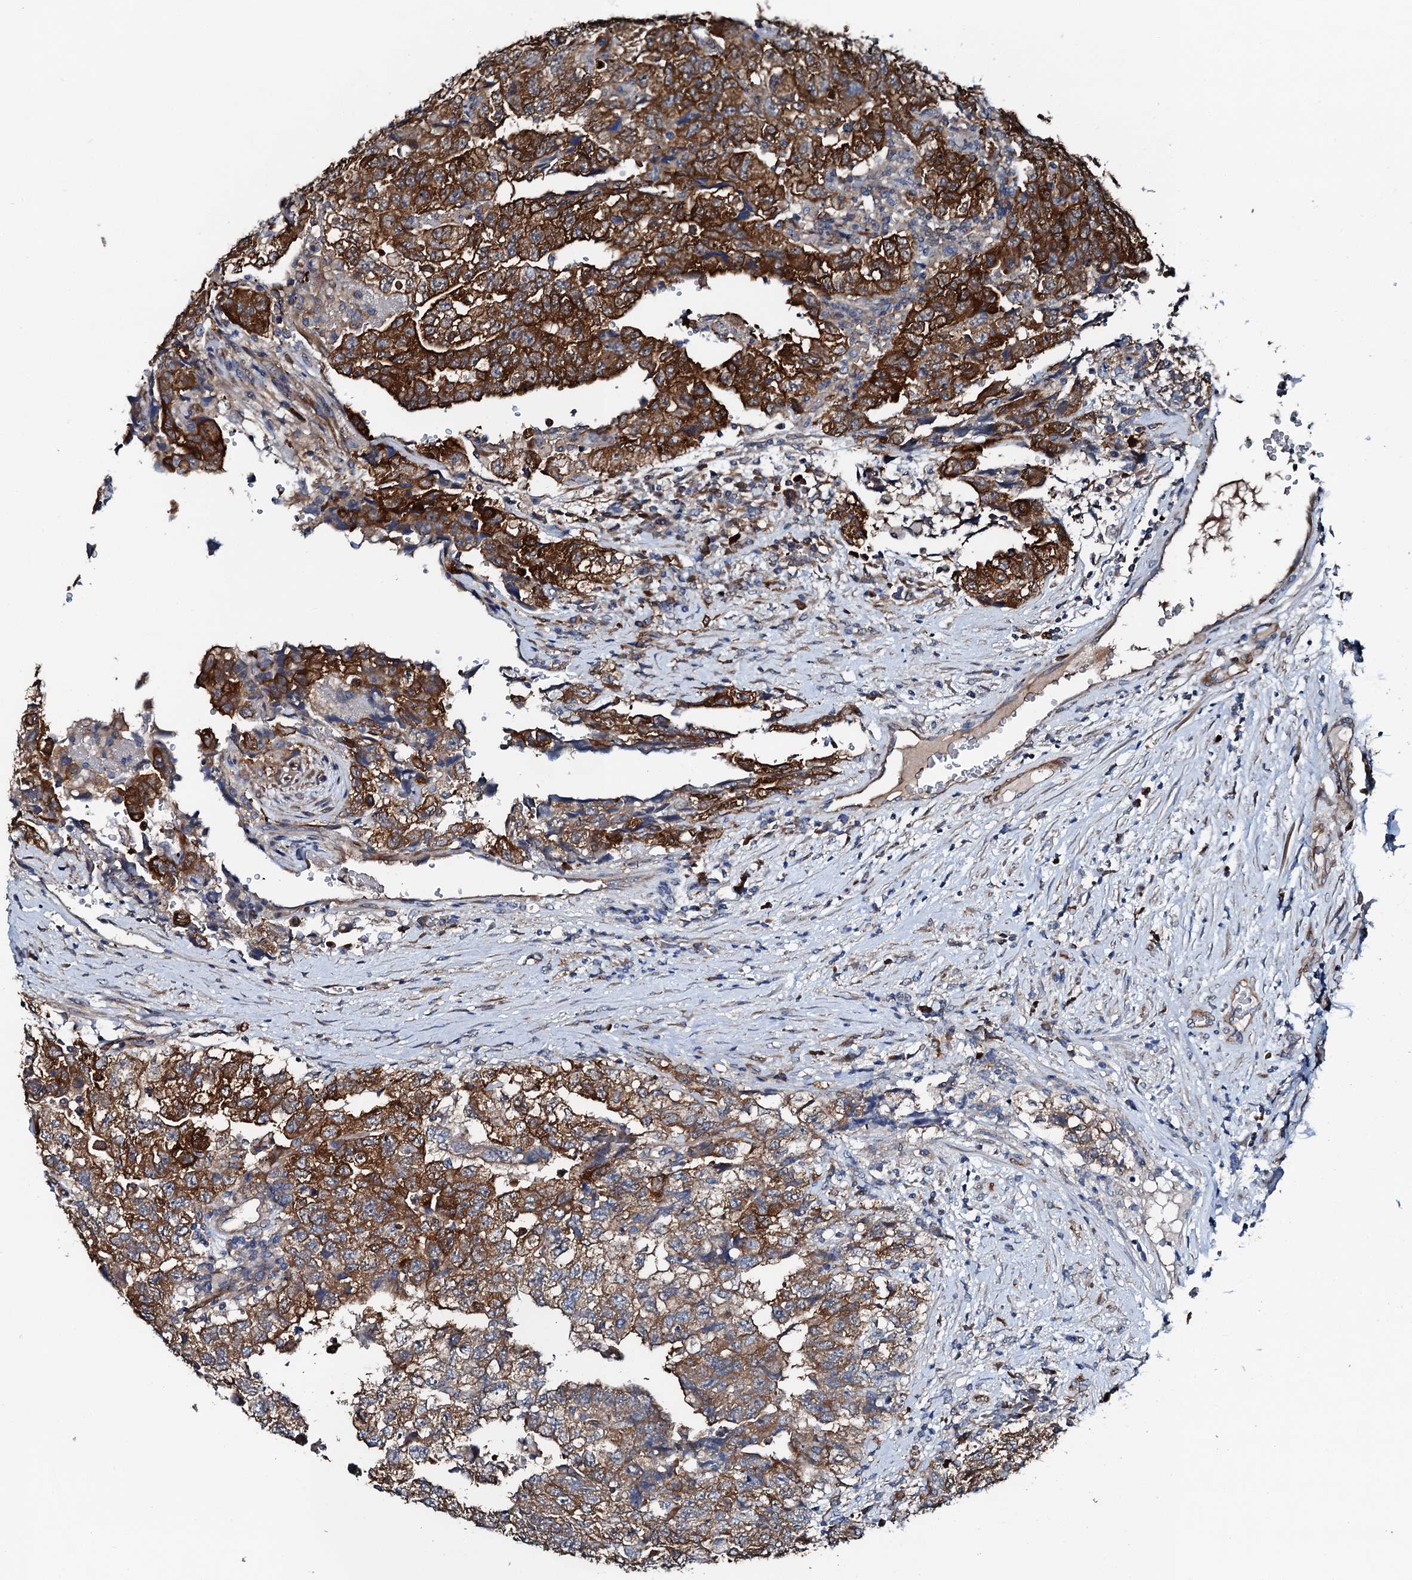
{"staining": {"intensity": "strong", "quantity": ">75%", "location": "cytoplasmic/membranous"}, "tissue": "testis cancer", "cell_type": "Tumor cells", "image_type": "cancer", "snomed": [{"axis": "morphology", "description": "Carcinoma, Embryonal, NOS"}, {"axis": "topography", "description": "Testis"}], "caption": "Immunohistochemical staining of human testis embryonal carcinoma displays high levels of strong cytoplasmic/membranous expression in about >75% of tumor cells.", "gene": "GFOD2", "patient": {"sex": "male", "age": 36}}